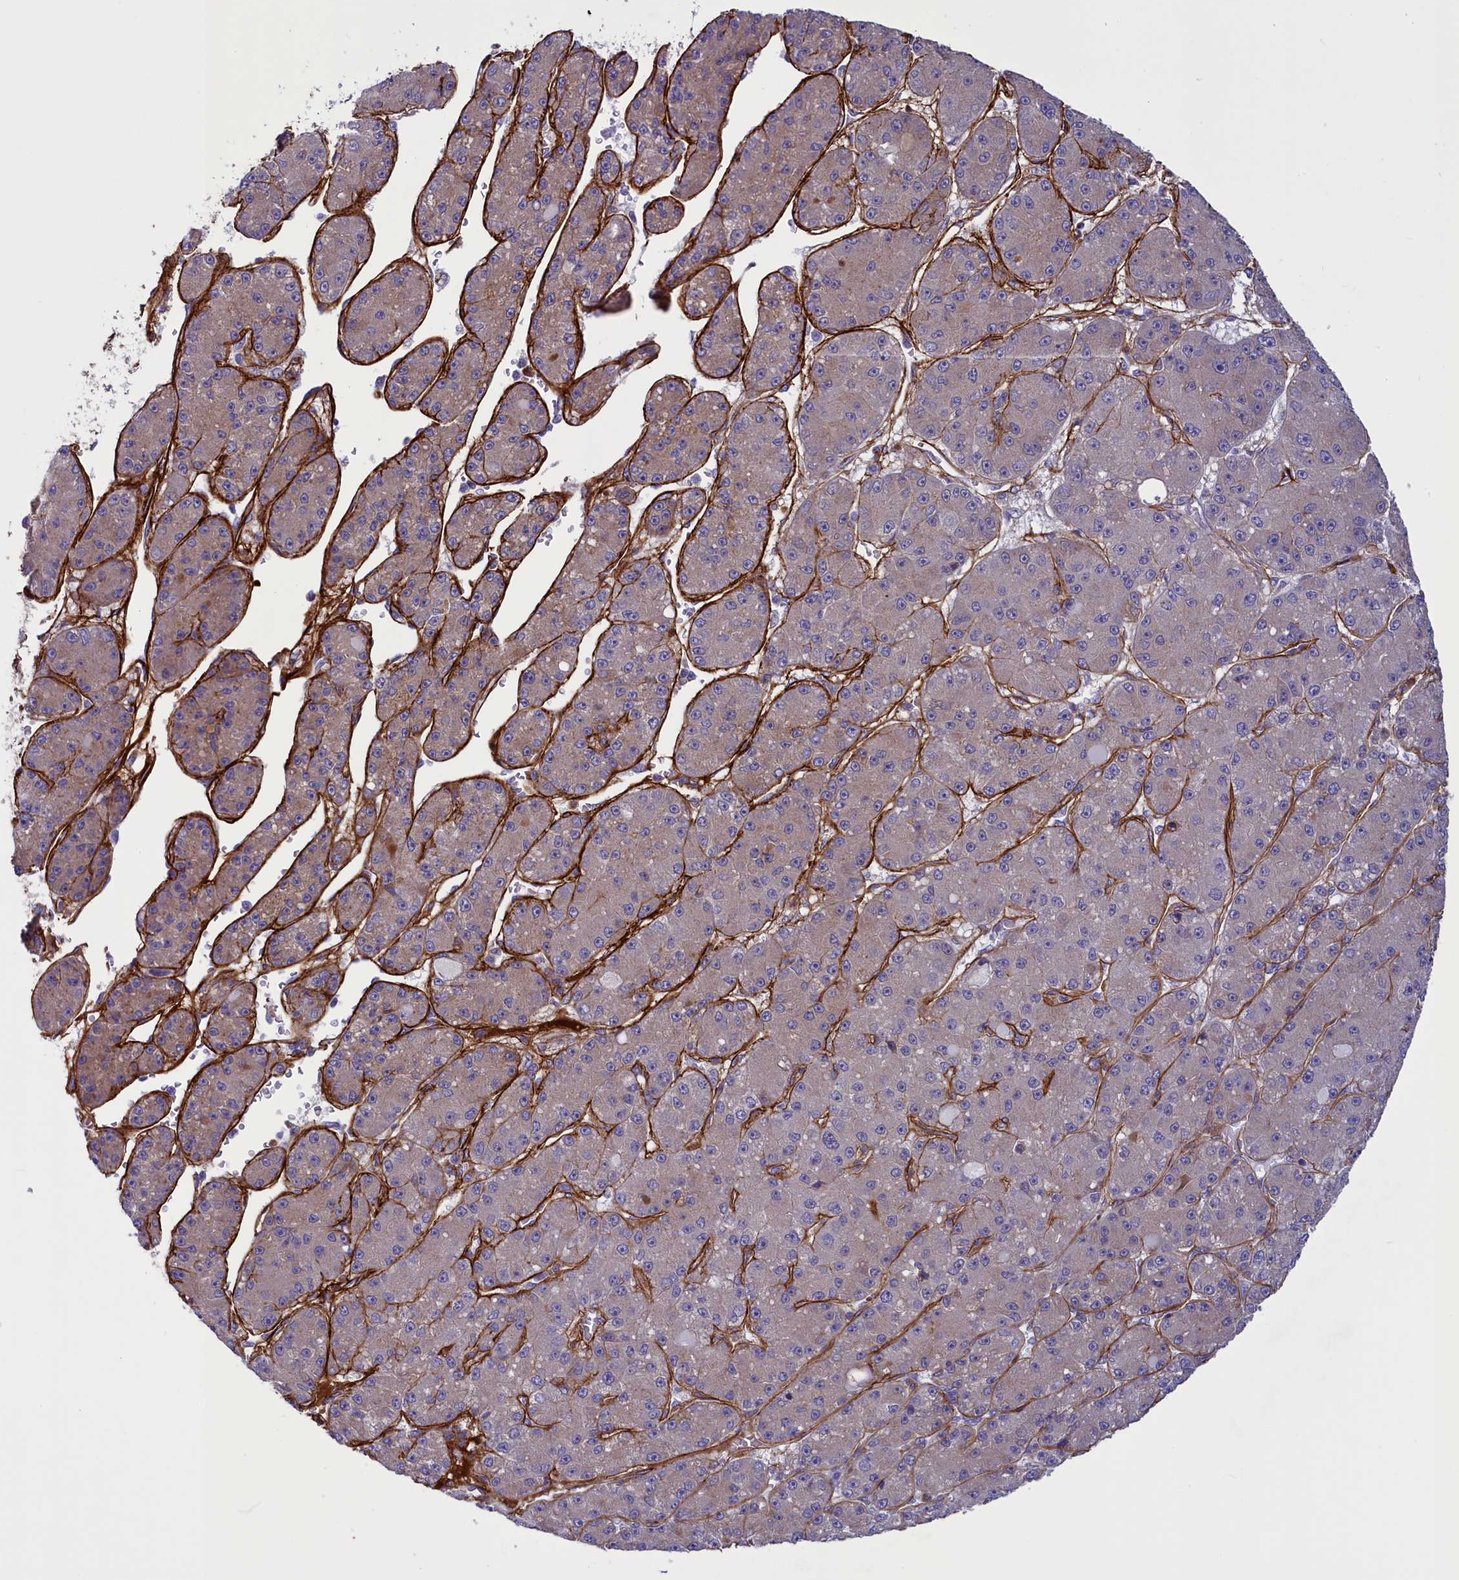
{"staining": {"intensity": "weak", "quantity": "<25%", "location": "cytoplasmic/membranous"}, "tissue": "liver cancer", "cell_type": "Tumor cells", "image_type": "cancer", "snomed": [{"axis": "morphology", "description": "Carcinoma, Hepatocellular, NOS"}, {"axis": "topography", "description": "Liver"}], "caption": "Protein analysis of liver cancer shows no significant staining in tumor cells.", "gene": "LOXL1", "patient": {"sex": "male", "age": 67}}